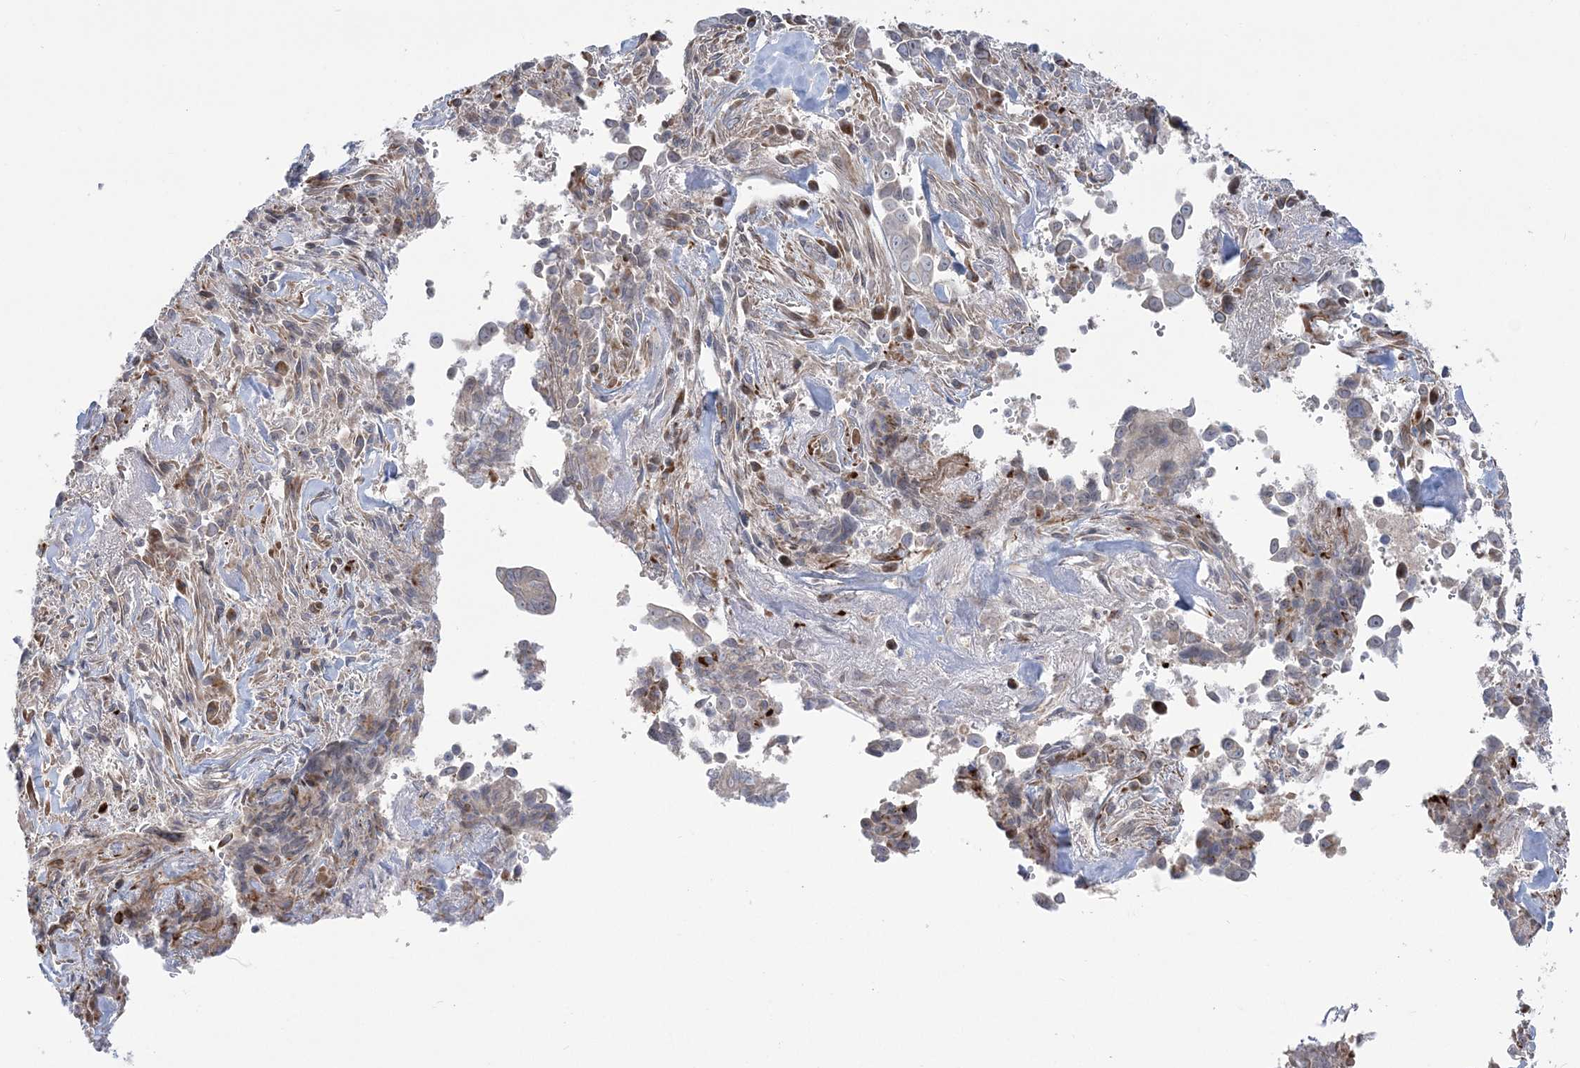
{"staining": {"intensity": "negative", "quantity": "none", "location": "none"}, "tissue": "liver cancer", "cell_type": "Tumor cells", "image_type": "cancer", "snomed": [{"axis": "morphology", "description": "Cholangiocarcinoma"}, {"axis": "topography", "description": "Liver"}], "caption": "A high-resolution histopathology image shows immunohistochemistry staining of liver cancer, which reveals no significant staining in tumor cells.", "gene": "NUDT9", "patient": {"sex": "female", "age": 79}}